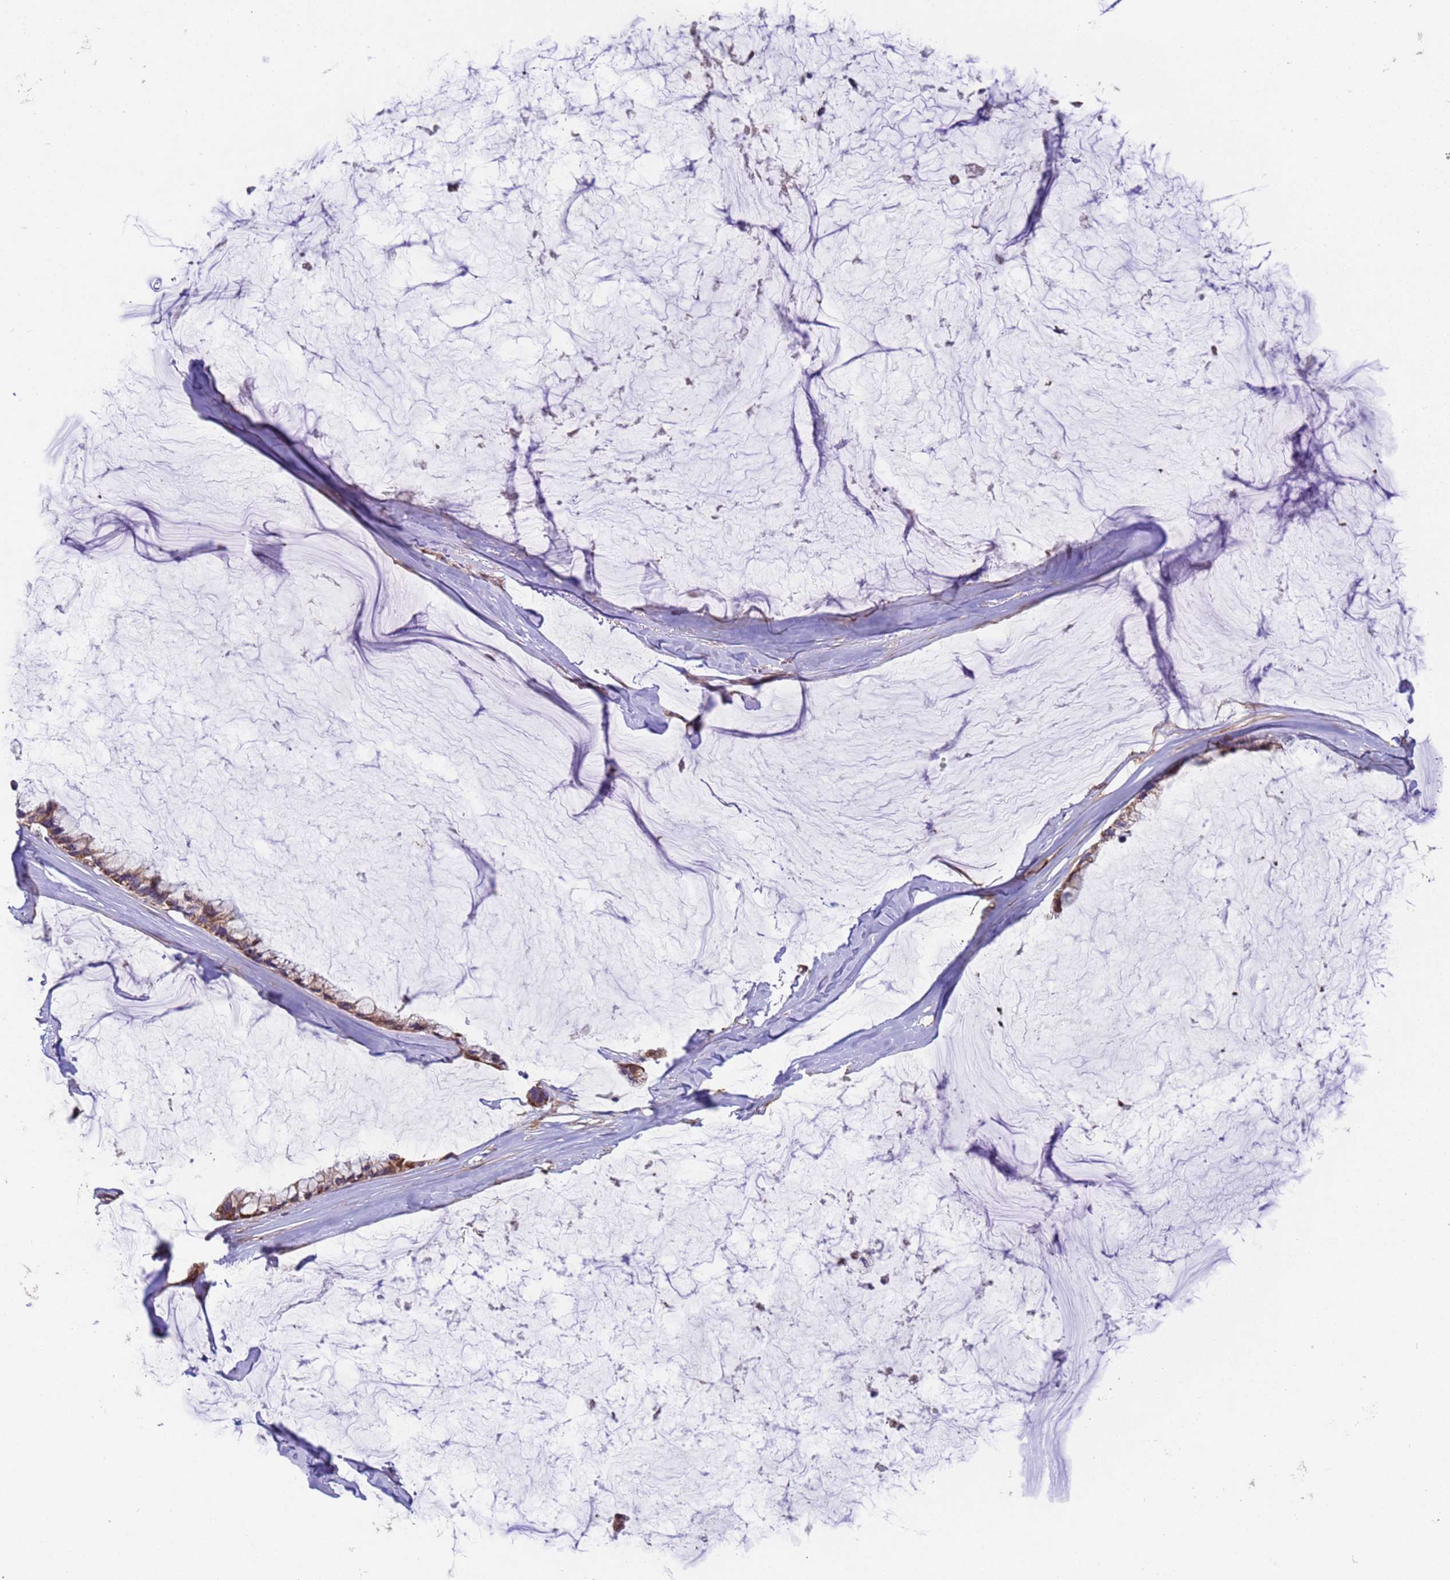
{"staining": {"intensity": "moderate", "quantity": ">75%", "location": "cytoplasmic/membranous"}, "tissue": "ovarian cancer", "cell_type": "Tumor cells", "image_type": "cancer", "snomed": [{"axis": "morphology", "description": "Cystadenocarcinoma, mucinous, NOS"}, {"axis": "topography", "description": "Ovary"}], "caption": "Immunohistochemistry (DAB (3,3'-diaminobenzidine)) staining of human ovarian cancer (mucinous cystadenocarcinoma) exhibits moderate cytoplasmic/membranous protein positivity in approximately >75% of tumor cells.", "gene": "ACAD8", "patient": {"sex": "female", "age": 39}}